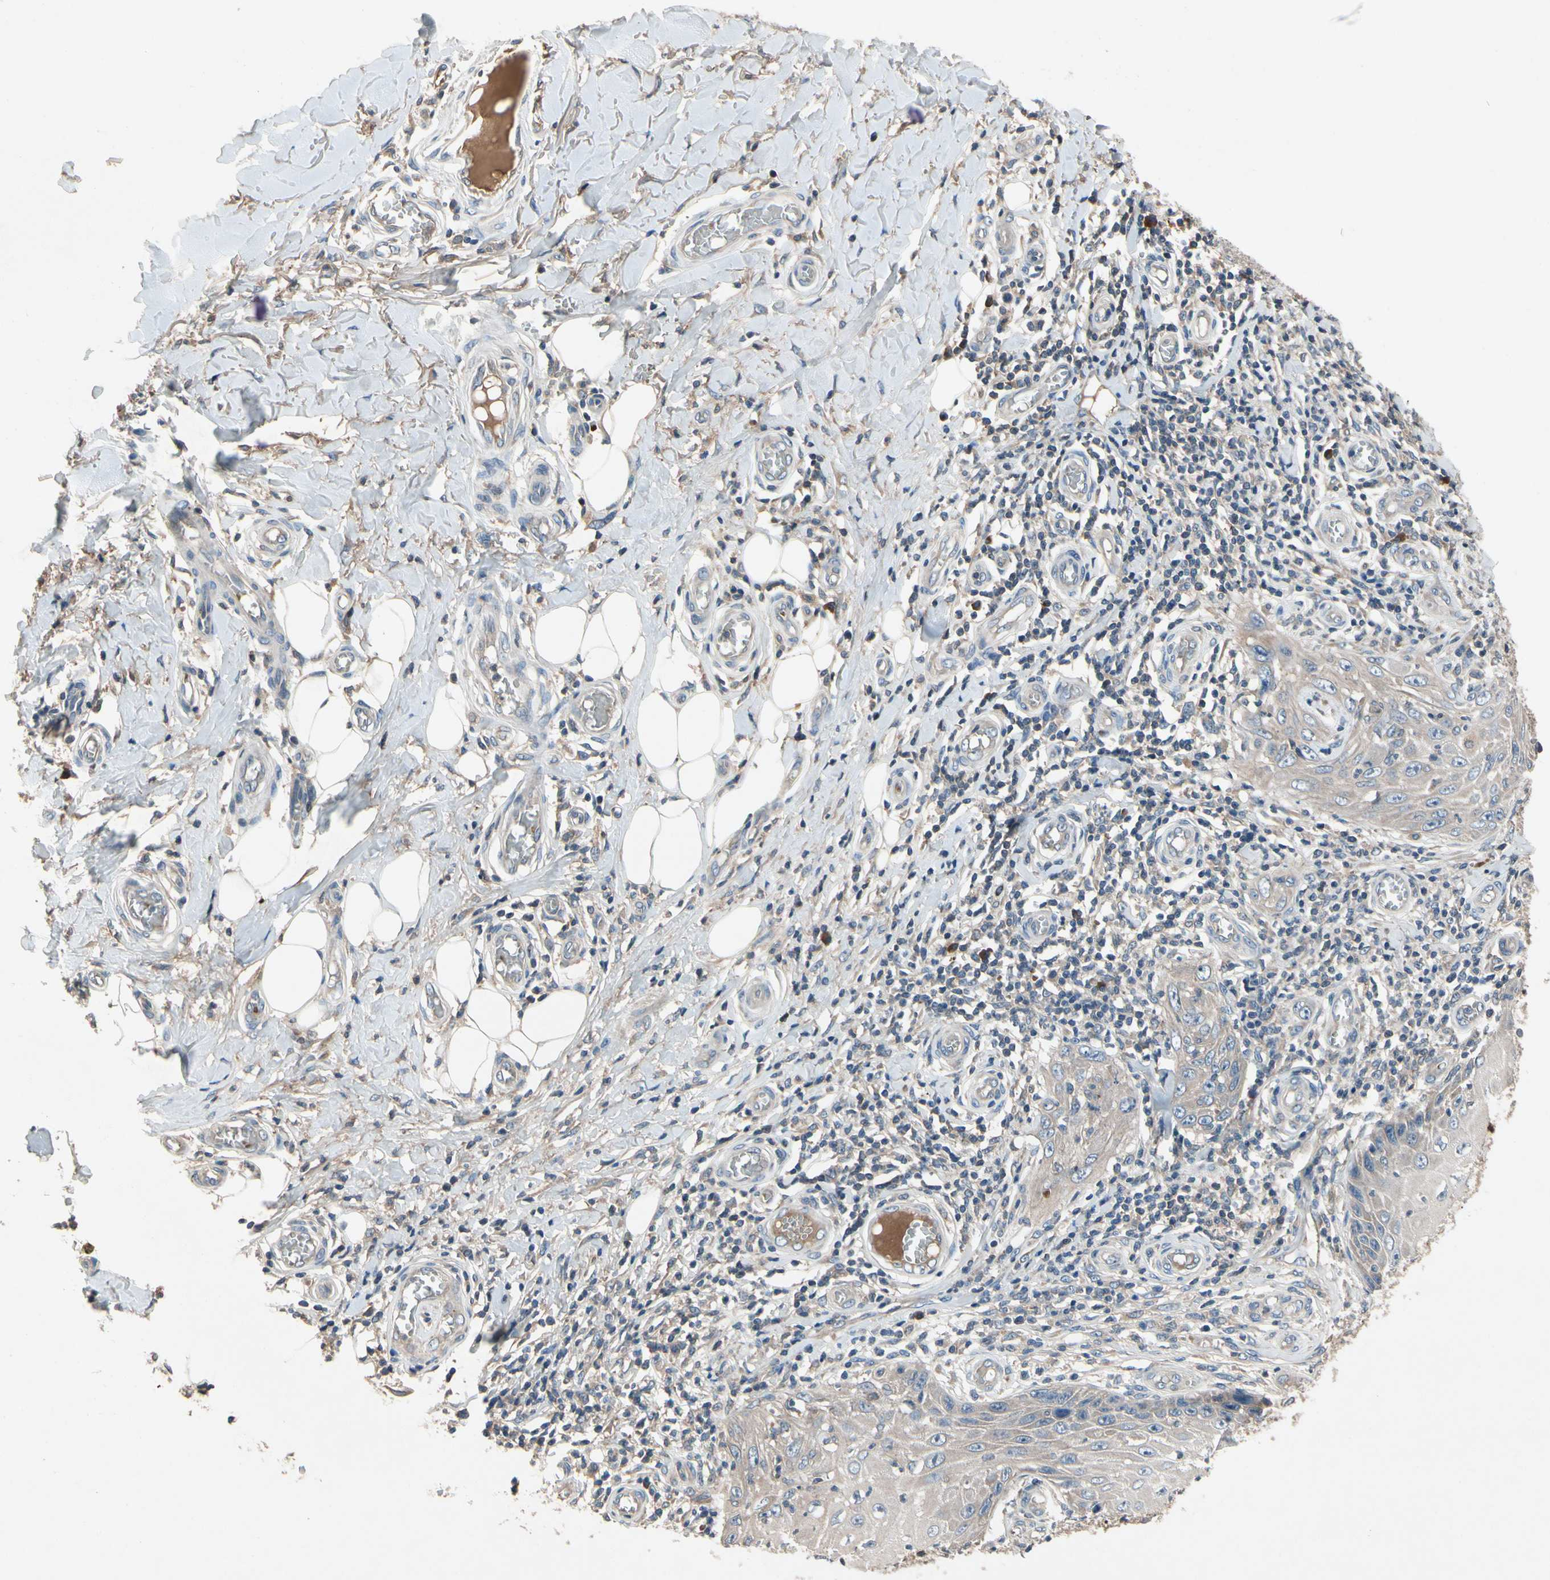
{"staining": {"intensity": "weak", "quantity": "25%-75%", "location": "cytoplasmic/membranous"}, "tissue": "skin cancer", "cell_type": "Tumor cells", "image_type": "cancer", "snomed": [{"axis": "morphology", "description": "Squamous cell carcinoma, NOS"}, {"axis": "topography", "description": "Skin"}], "caption": "Human skin cancer stained with a protein marker shows weak staining in tumor cells.", "gene": "IL1RL1", "patient": {"sex": "female", "age": 73}}